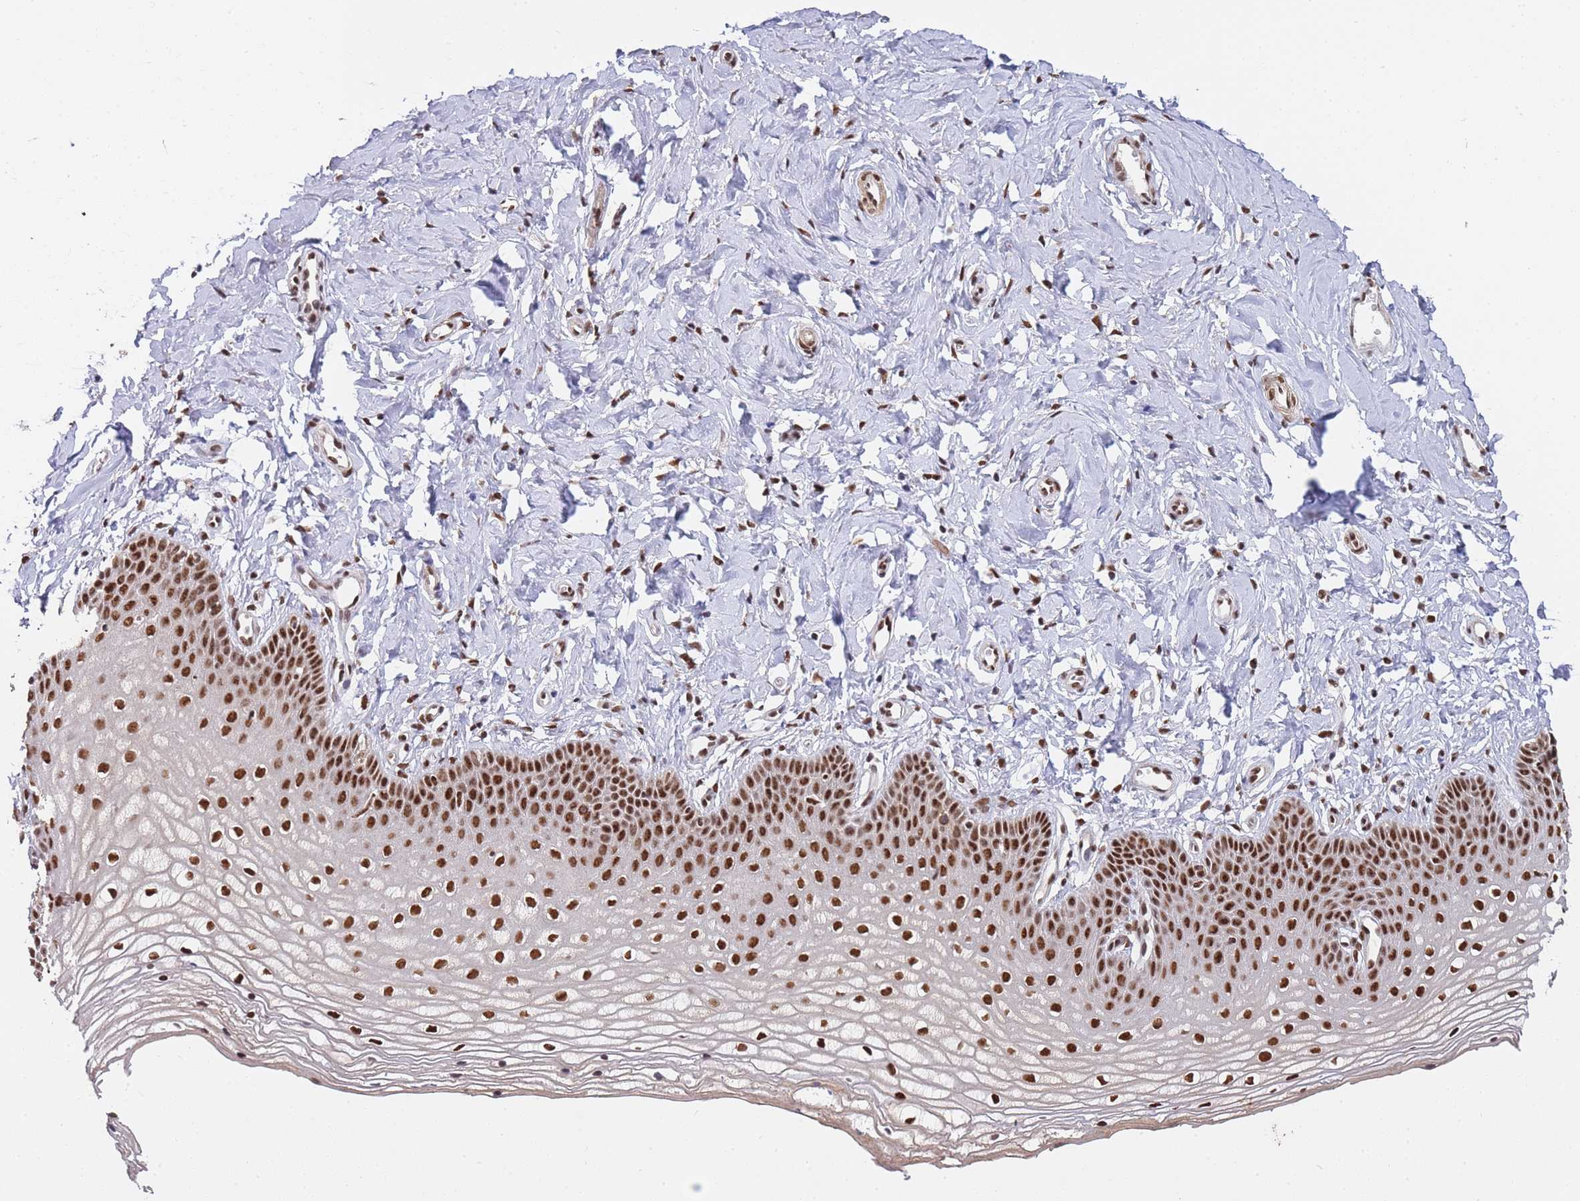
{"staining": {"intensity": "strong", "quantity": ">75%", "location": "nuclear"}, "tissue": "vagina", "cell_type": "Squamous epithelial cells", "image_type": "normal", "snomed": [{"axis": "morphology", "description": "Normal tissue, NOS"}, {"axis": "topography", "description": "Vagina"}], "caption": "Immunohistochemistry photomicrograph of unremarkable vagina: vagina stained using immunohistochemistry (IHC) demonstrates high levels of strong protein expression localized specifically in the nuclear of squamous epithelial cells, appearing as a nuclear brown color.", "gene": "PRKDC", "patient": {"sex": "female", "age": 68}}